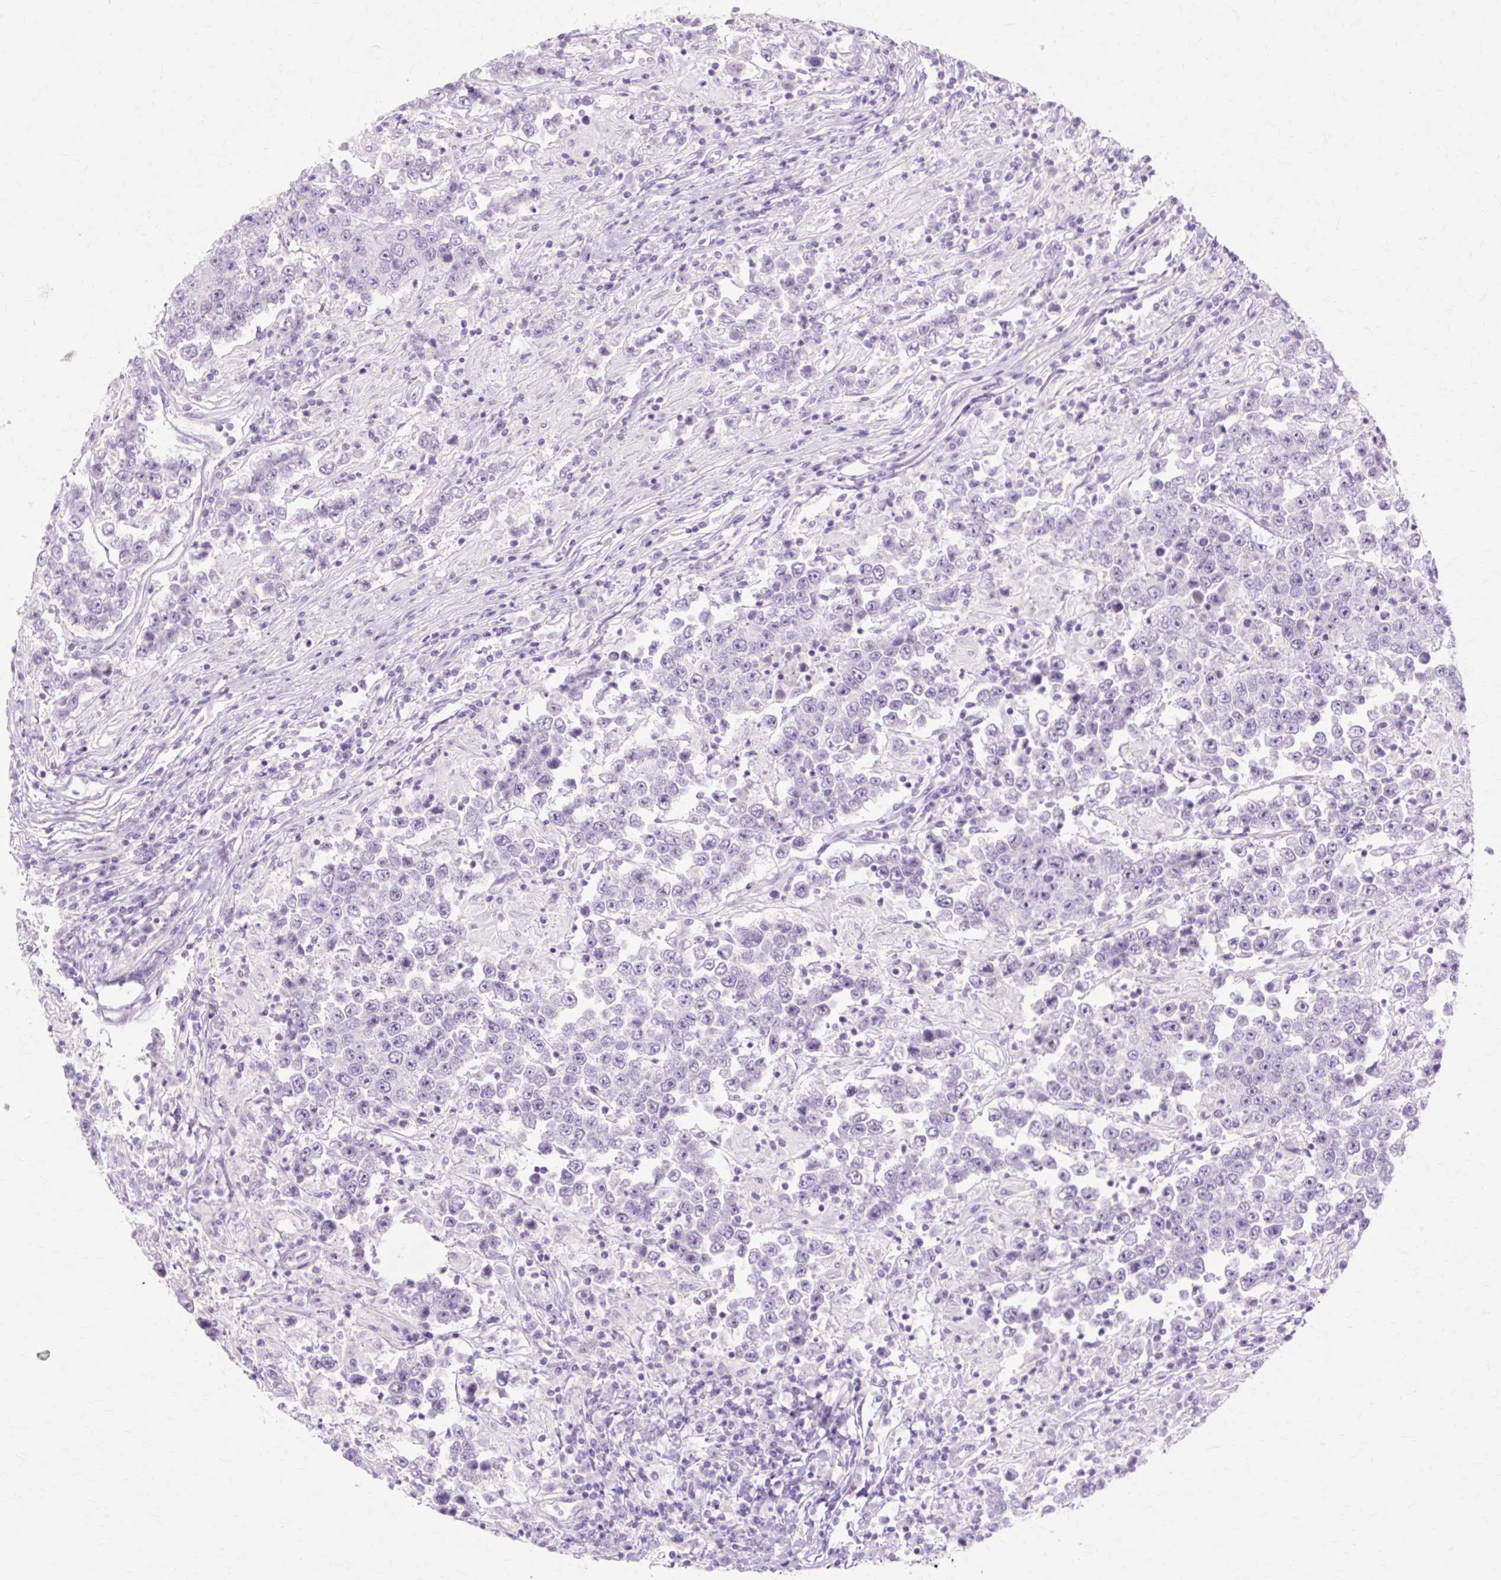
{"staining": {"intensity": "negative", "quantity": "none", "location": "none"}, "tissue": "testis cancer", "cell_type": "Tumor cells", "image_type": "cancer", "snomed": [{"axis": "morphology", "description": "Normal tissue, NOS"}, {"axis": "morphology", "description": "Urothelial carcinoma, High grade"}, {"axis": "morphology", "description": "Seminoma, NOS"}, {"axis": "morphology", "description": "Carcinoma, Embryonal, NOS"}, {"axis": "topography", "description": "Urinary bladder"}, {"axis": "topography", "description": "Testis"}], "caption": "This image is of testis cancer stained with immunohistochemistry (IHC) to label a protein in brown with the nuclei are counter-stained blue. There is no positivity in tumor cells.", "gene": "IRX2", "patient": {"sex": "male", "age": 41}}